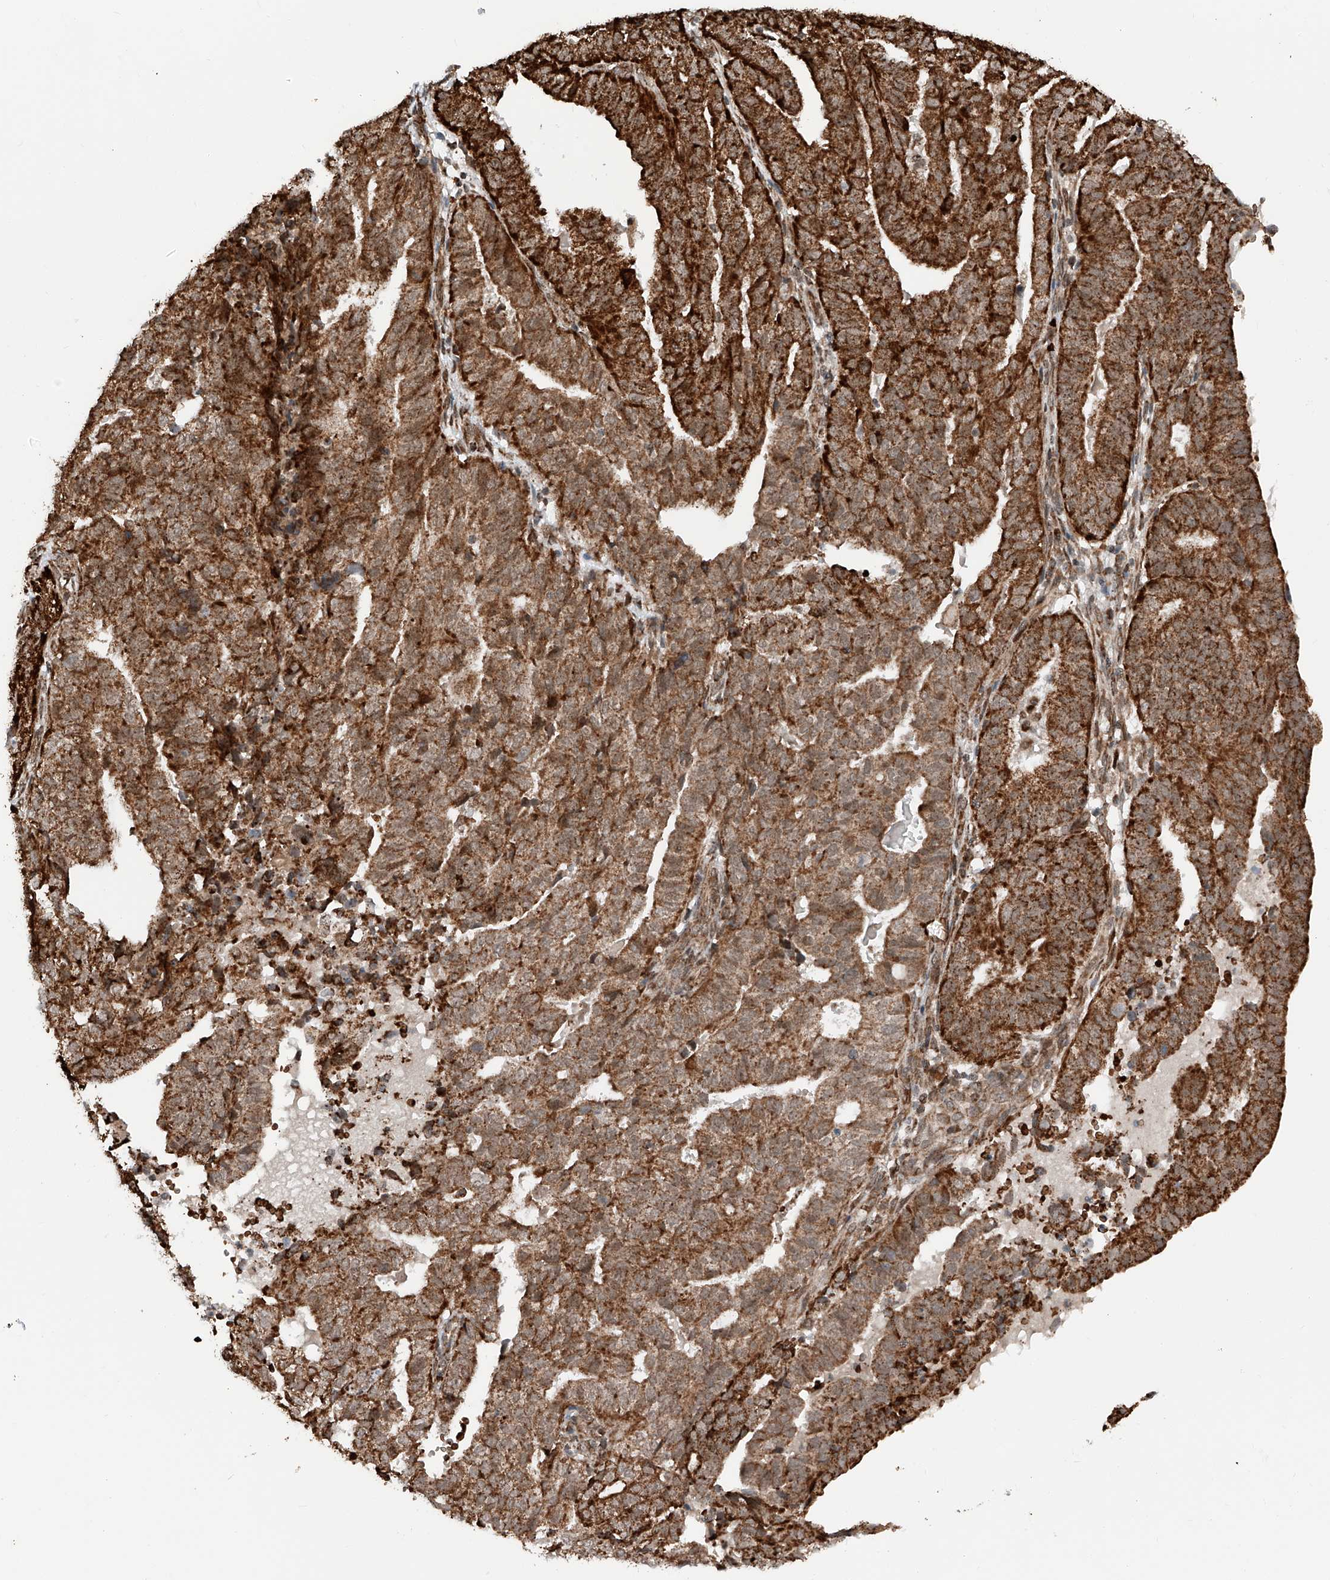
{"staining": {"intensity": "strong", "quantity": ">75%", "location": "cytoplasmic/membranous"}, "tissue": "endometrial cancer", "cell_type": "Tumor cells", "image_type": "cancer", "snomed": [{"axis": "morphology", "description": "Adenocarcinoma, NOS"}, {"axis": "topography", "description": "Uterus"}], "caption": "Immunohistochemistry (IHC) image of neoplastic tissue: human endometrial cancer stained using immunohistochemistry (IHC) reveals high levels of strong protein expression localized specifically in the cytoplasmic/membranous of tumor cells, appearing as a cytoplasmic/membranous brown color.", "gene": "ZSCAN29", "patient": {"sex": "female", "age": 77}}